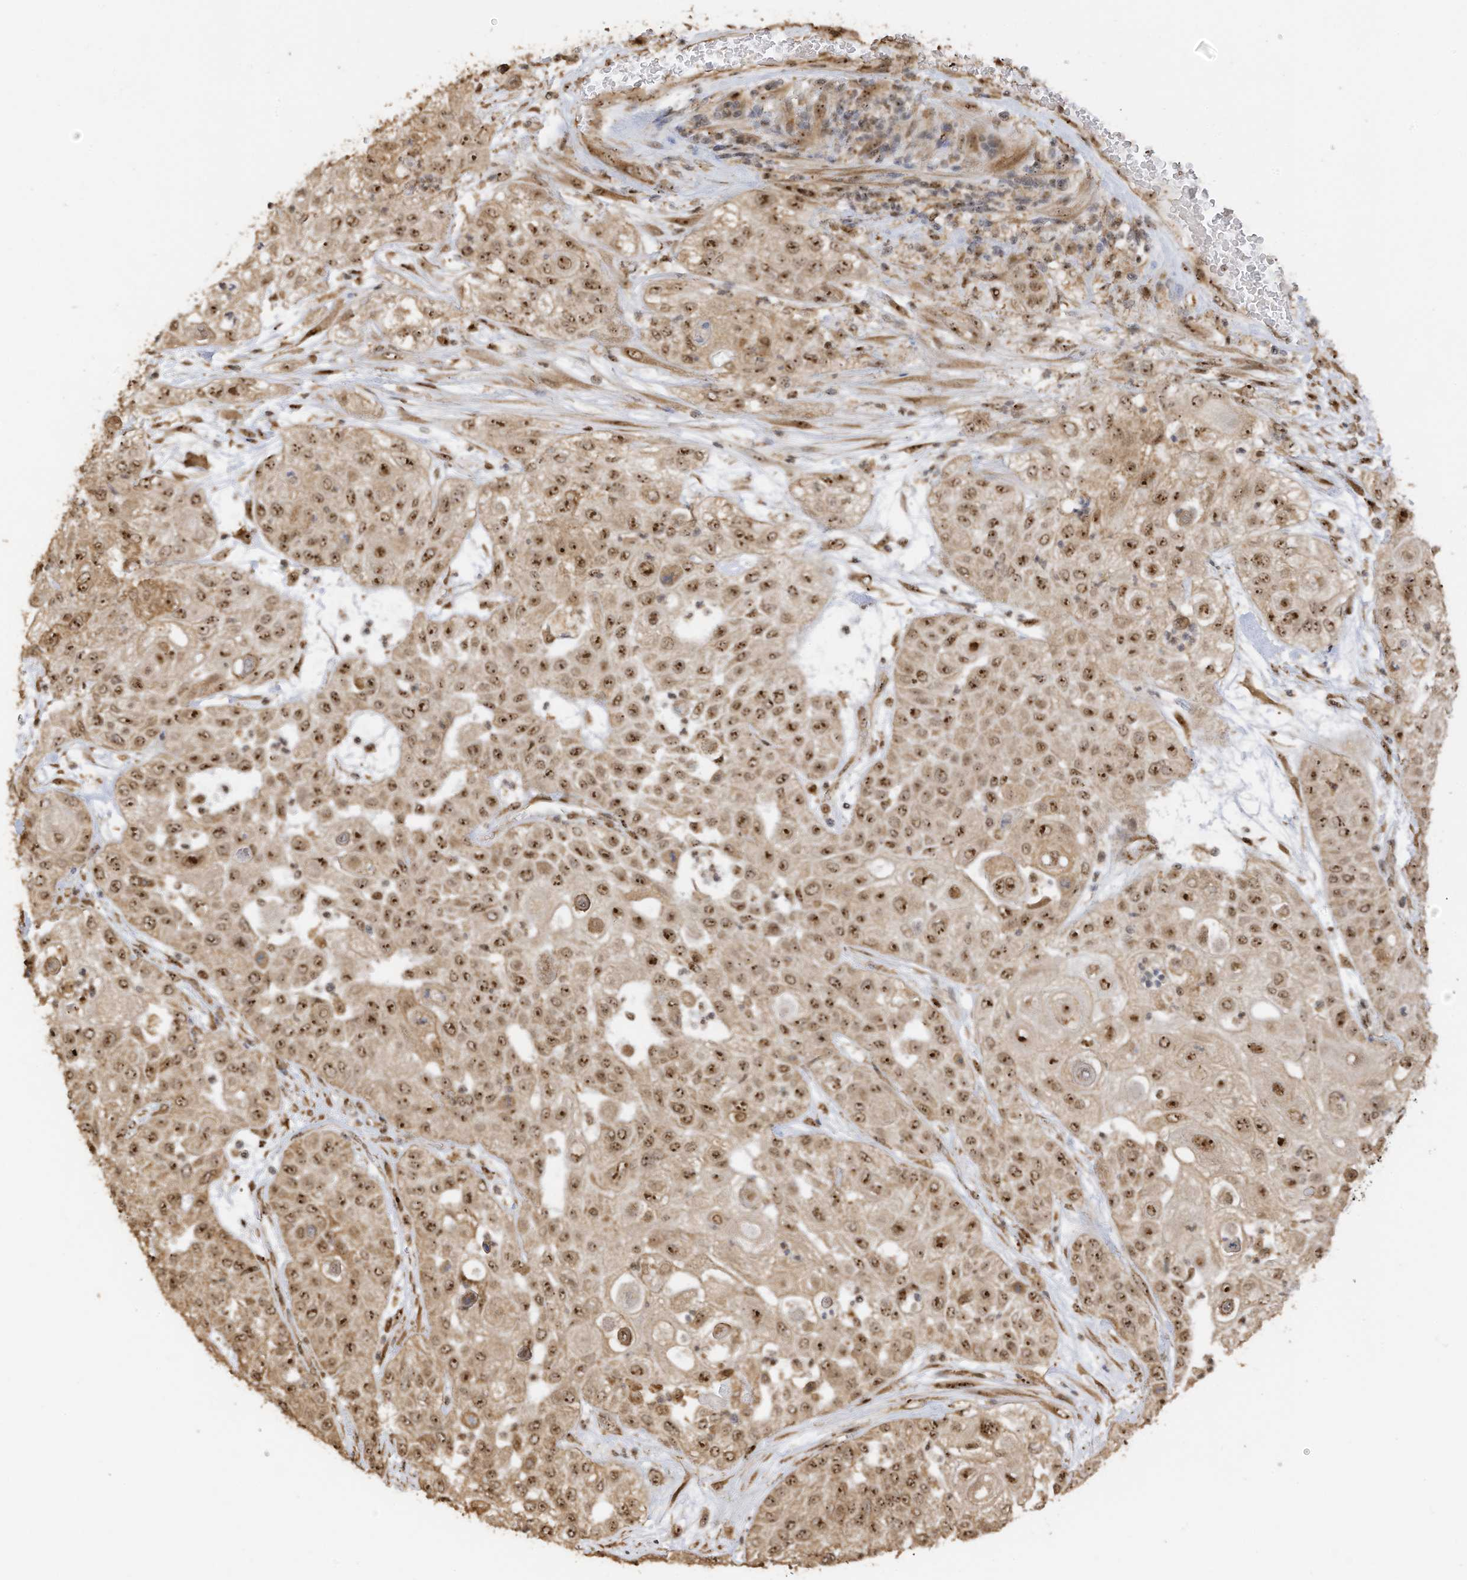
{"staining": {"intensity": "strong", "quantity": ">75%", "location": "nuclear"}, "tissue": "urothelial cancer", "cell_type": "Tumor cells", "image_type": "cancer", "snomed": [{"axis": "morphology", "description": "Urothelial carcinoma, High grade"}, {"axis": "topography", "description": "Urinary bladder"}], "caption": "A high-resolution histopathology image shows IHC staining of high-grade urothelial carcinoma, which reveals strong nuclear expression in approximately >75% of tumor cells.", "gene": "ERLEC1", "patient": {"sex": "female", "age": 79}}